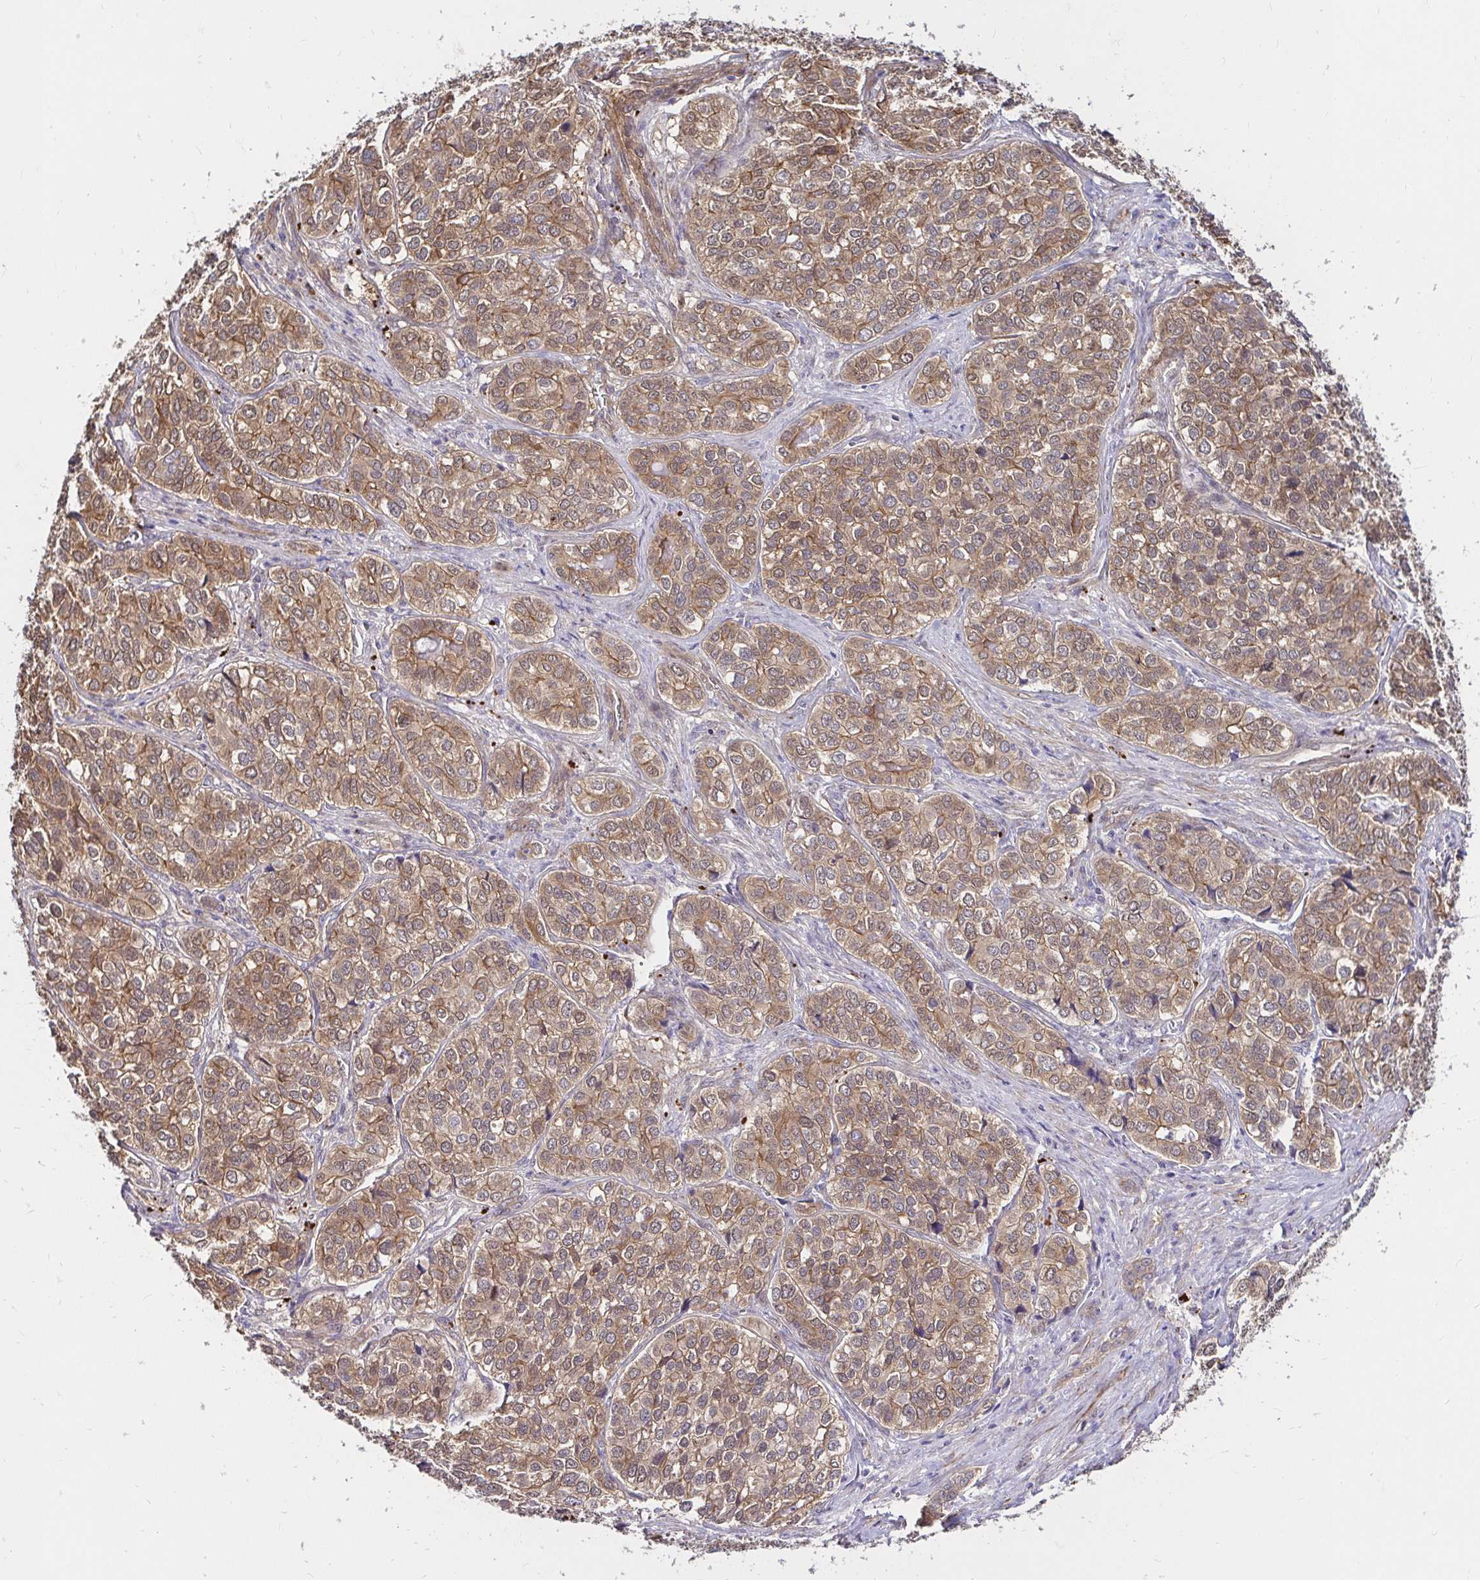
{"staining": {"intensity": "moderate", "quantity": ">75%", "location": "cytoplasmic/membranous"}, "tissue": "liver cancer", "cell_type": "Tumor cells", "image_type": "cancer", "snomed": [{"axis": "morphology", "description": "Cholangiocarcinoma"}, {"axis": "topography", "description": "Liver"}], "caption": "Immunohistochemistry histopathology image of liver cholangiocarcinoma stained for a protein (brown), which reveals medium levels of moderate cytoplasmic/membranous expression in approximately >75% of tumor cells.", "gene": "YAP1", "patient": {"sex": "male", "age": 56}}